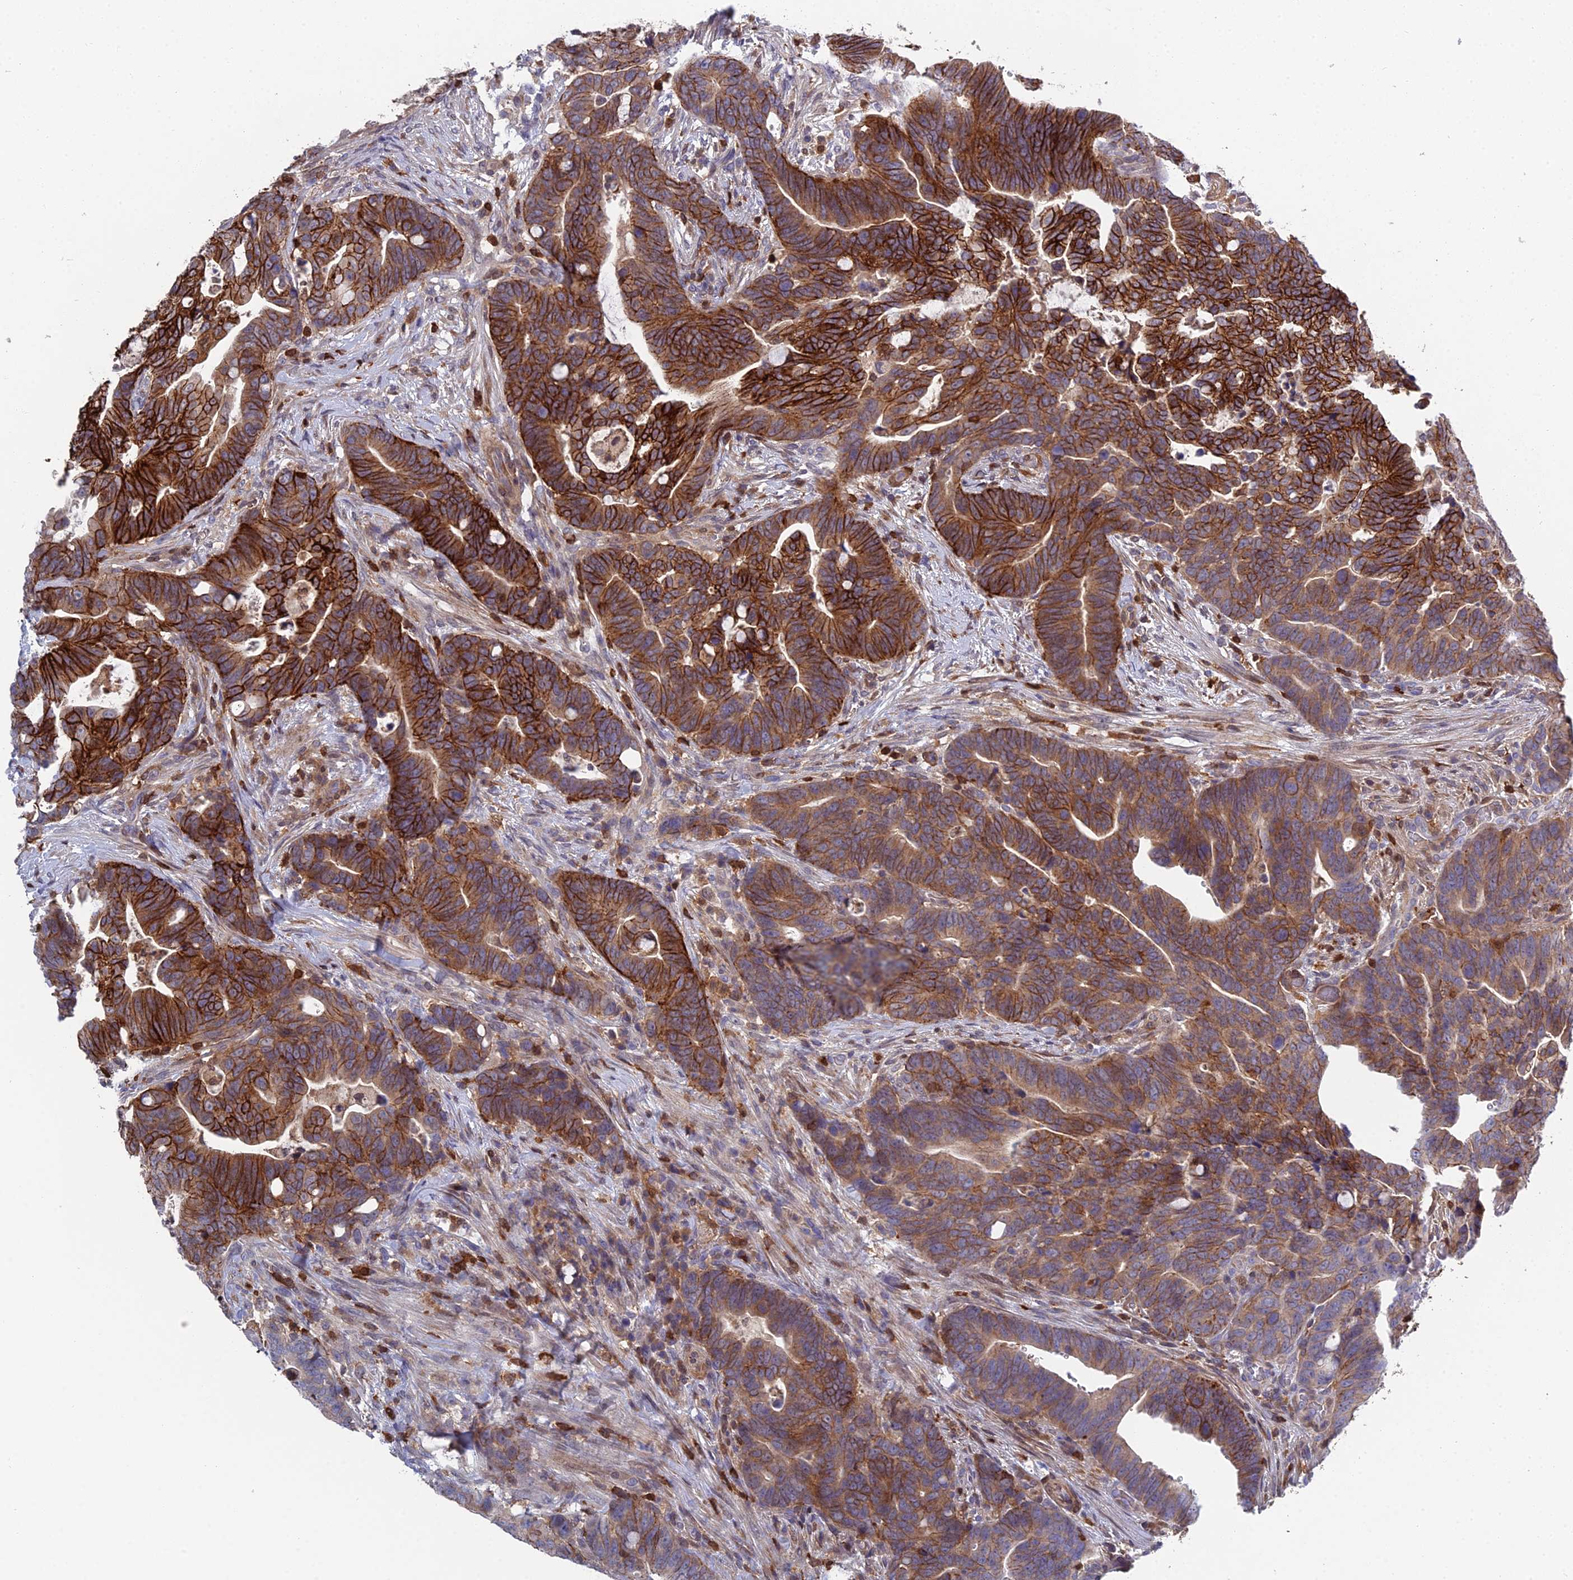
{"staining": {"intensity": "strong", "quantity": ">75%", "location": "cytoplasmic/membranous"}, "tissue": "colorectal cancer", "cell_type": "Tumor cells", "image_type": "cancer", "snomed": [{"axis": "morphology", "description": "Adenocarcinoma, NOS"}, {"axis": "topography", "description": "Colon"}], "caption": "Immunohistochemistry (IHC) micrograph of neoplastic tissue: human colorectal adenocarcinoma stained using IHC reveals high levels of strong protein expression localized specifically in the cytoplasmic/membranous of tumor cells, appearing as a cytoplasmic/membranous brown color.", "gene": "GALK2", "patient": {"sex": "female", "age": 82}}